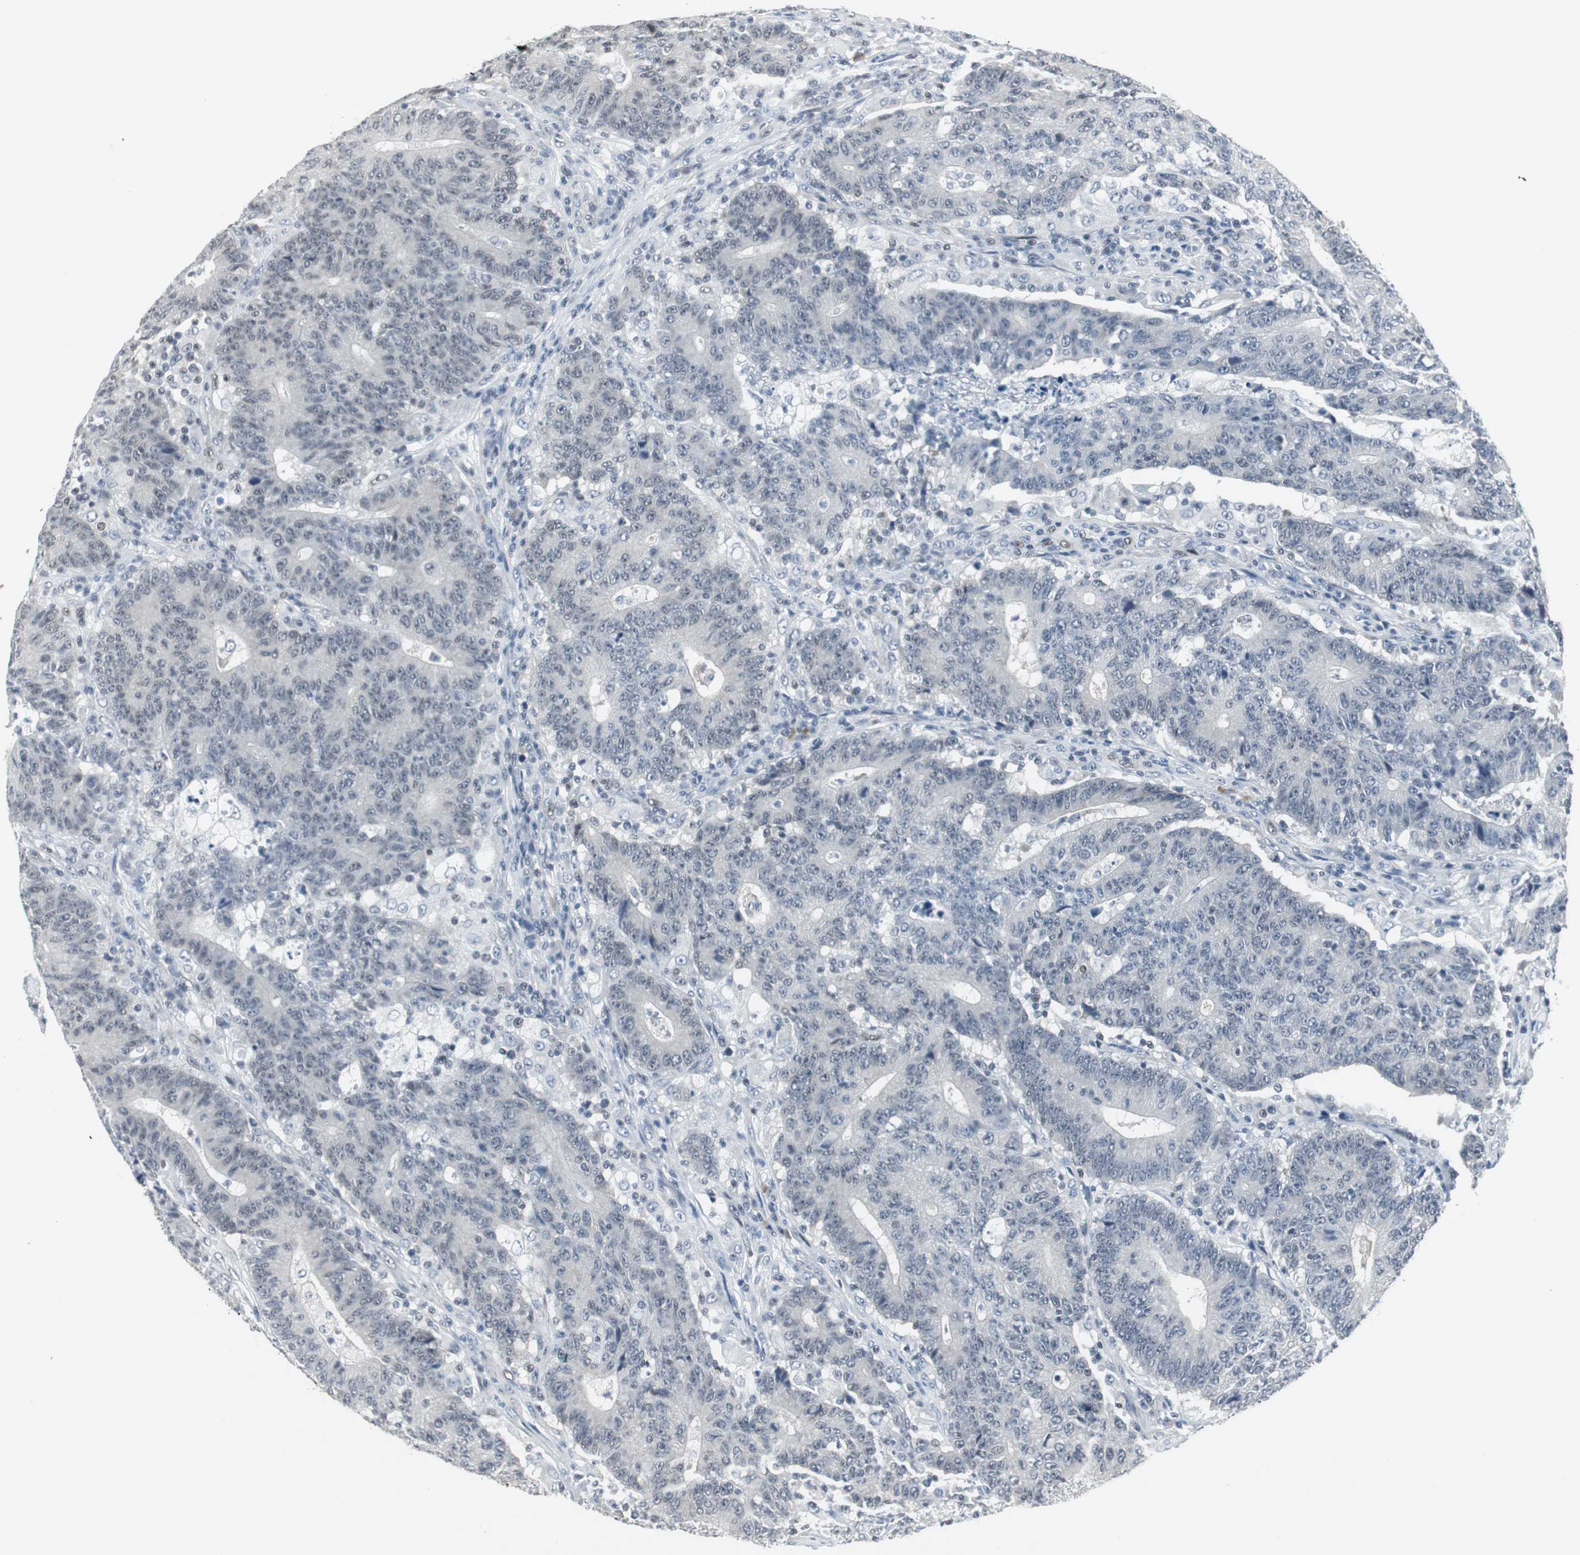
{"staining": {"intensity": "negative", "quantity": "none", "location": "none"}, "tissue": "colorectal cancer", "cell_type": "Tumor cells", "image_type": "cancer", "snomed": [{"axis": "morphology", "description": "Normal tissue, NOS"}, {"axis": "morphology", "description": "Adenocarcinoma, NOS"}, {"axis": "topography", "description": "Colon"}], "caption": "This is an immunohistochemistry (IHC) photomicrograph of colorectal cancer (adenocarcinoma). There is no positivity in tumor cells.", "gene": "ELK1", "patient": {"sex": "female", "age": 75}}